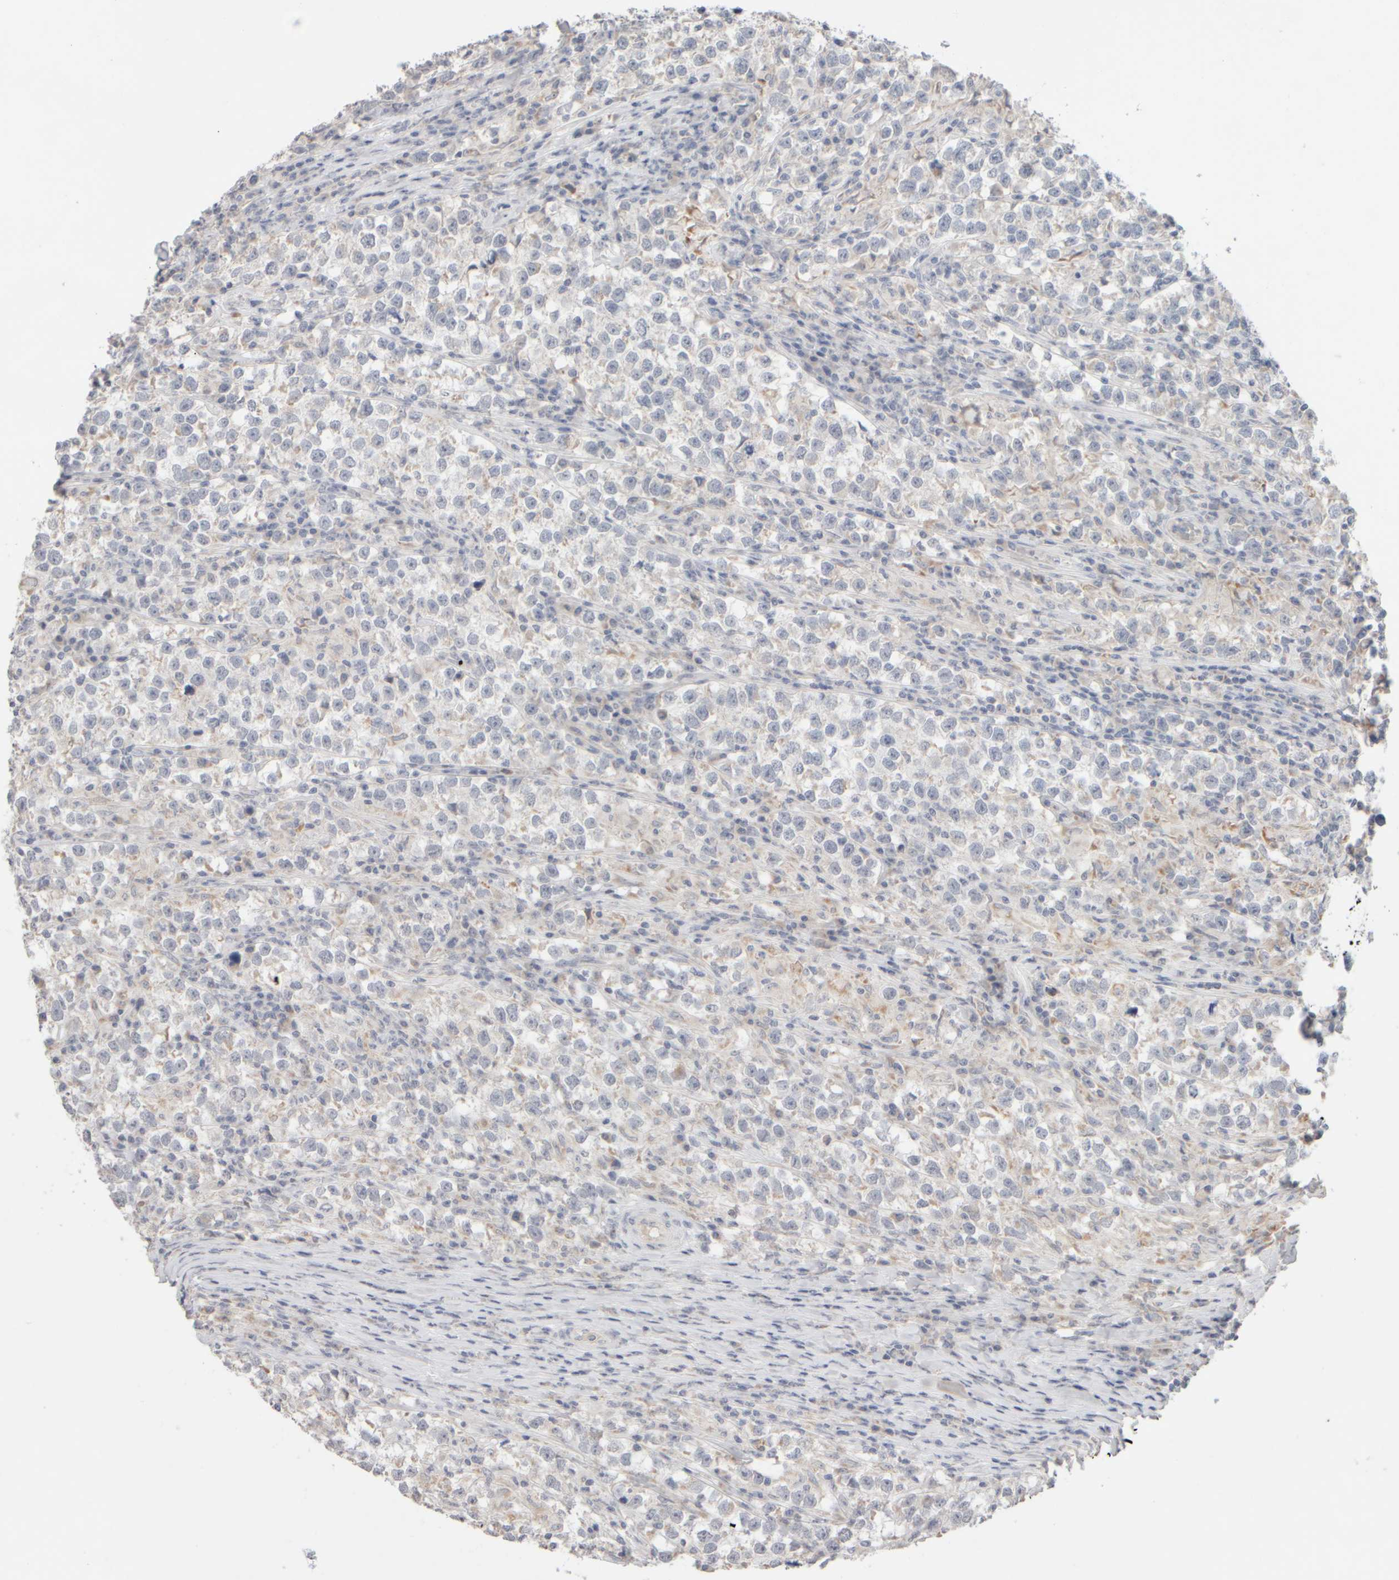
{"staining": {"intensity": "negative", "quantity": "none", "location": "none"}, "tissue": "testis cancer", "cell_type": "Tumor cells", "image_type": "cancer", "snomed": [{"axis": "morphology", "description": "Normal tissue, NOS"}, {"axis": "morphology", "description": "Seminoma, NOS"}, {"axis": "topography", "description": "Testis"}], "caption": "Tumor cells show no significant protein positivity in testis cancer (seminoma). (DAB (3,3'-diaminobenzidine) IHC with hematoxylin counter stain).", "gene": "ZNF112", "patient": {"sex": "male", "age": 43}}